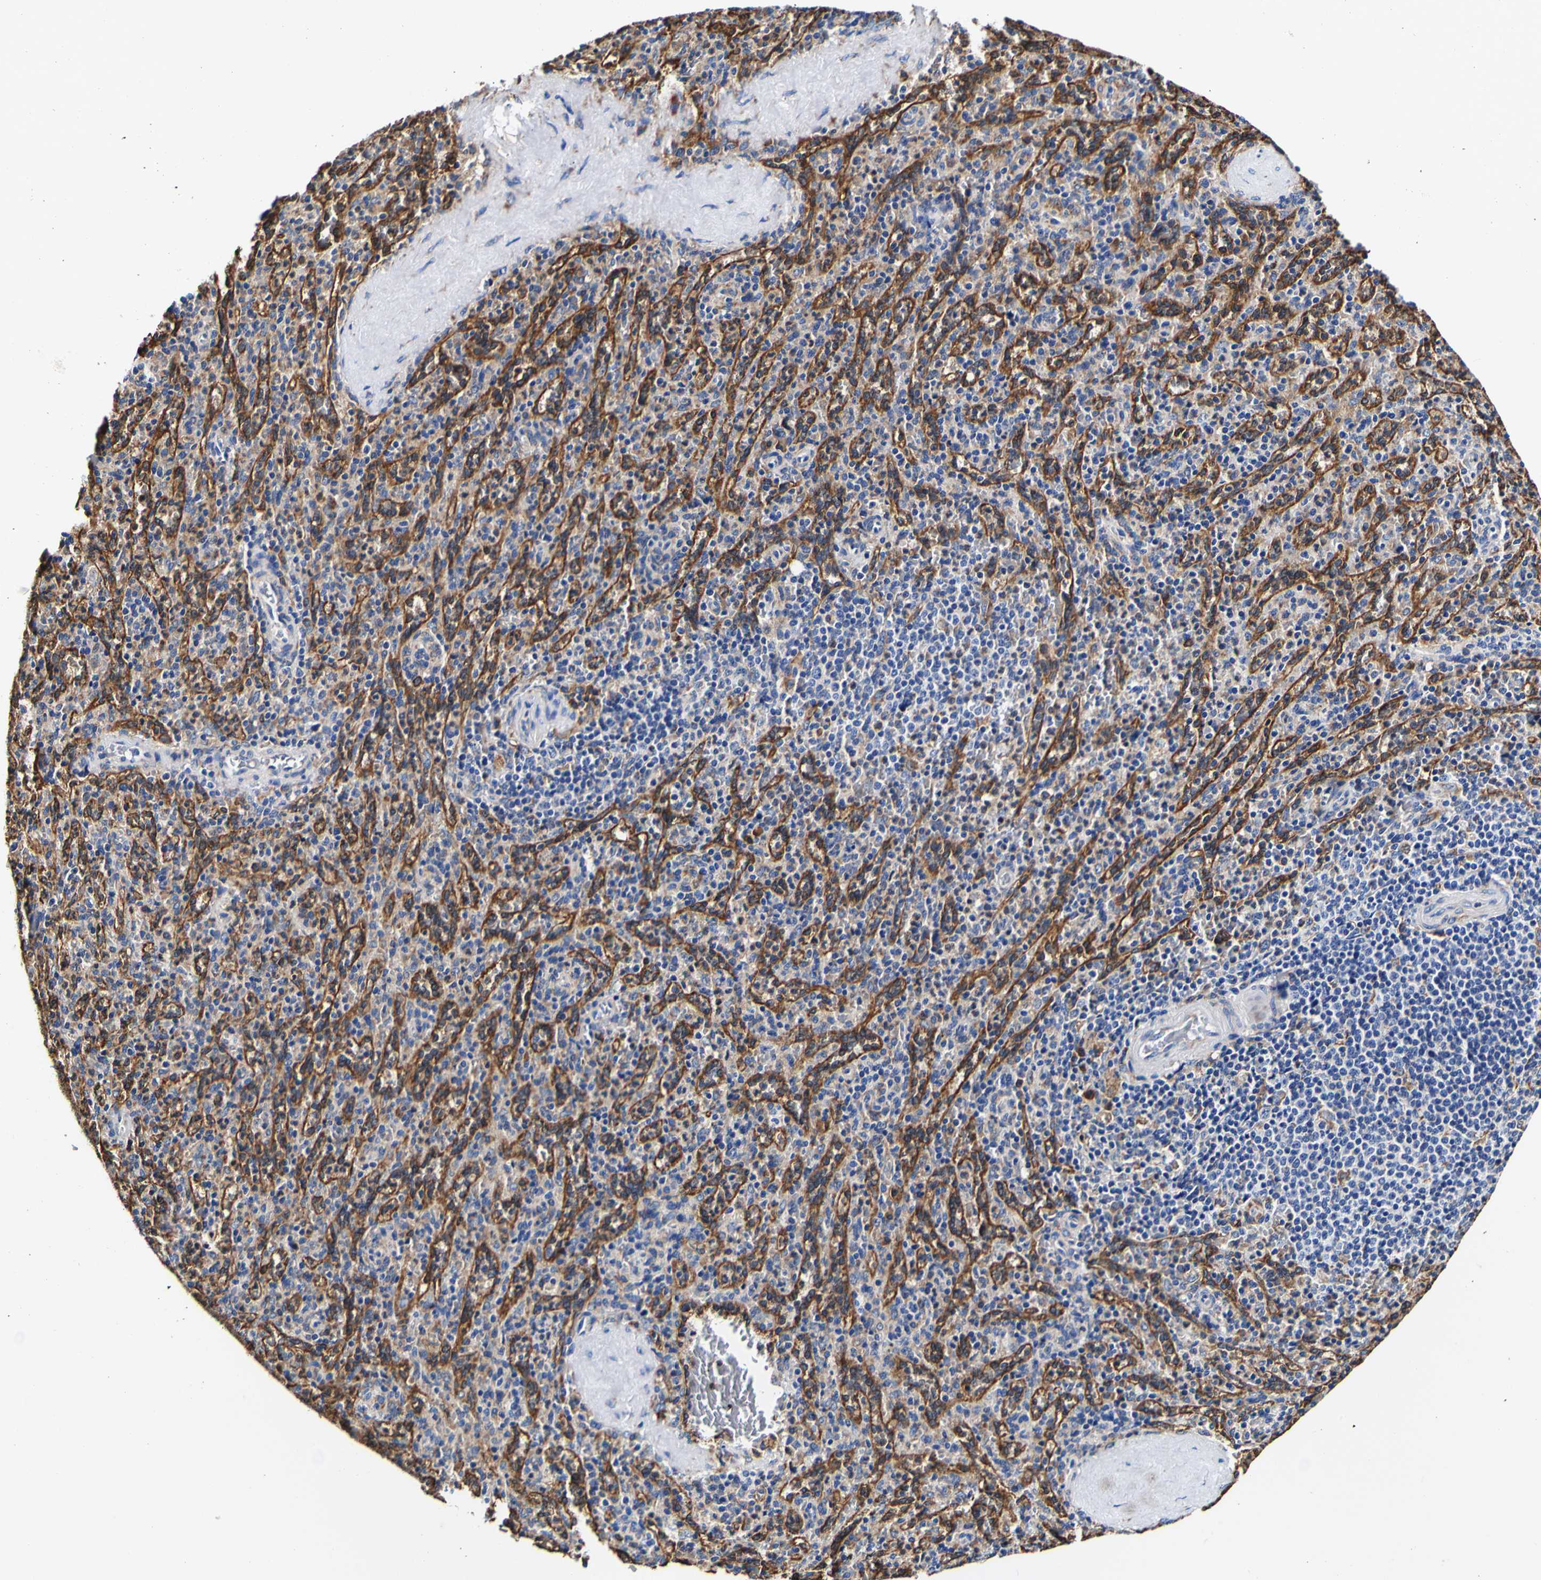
{"staining": {"intensity": "weak", "quantity": "<25%", "location": "cytoplasmic/membranous"}, "tissue": "spleen", "cell_type": "Cells in red pulp", "image_type": "normal", "snomed": [{"axis": "morphology", "description": "Normal tissue, NOS"}, {"axis": "topography", "description": "Spleen"}], "caption": "This is an IHC image of unremarkable spleen. There is no expression in cells in red pulp.", "gene": "P4HB", "patient": {"sex": "male", "age": 36}}